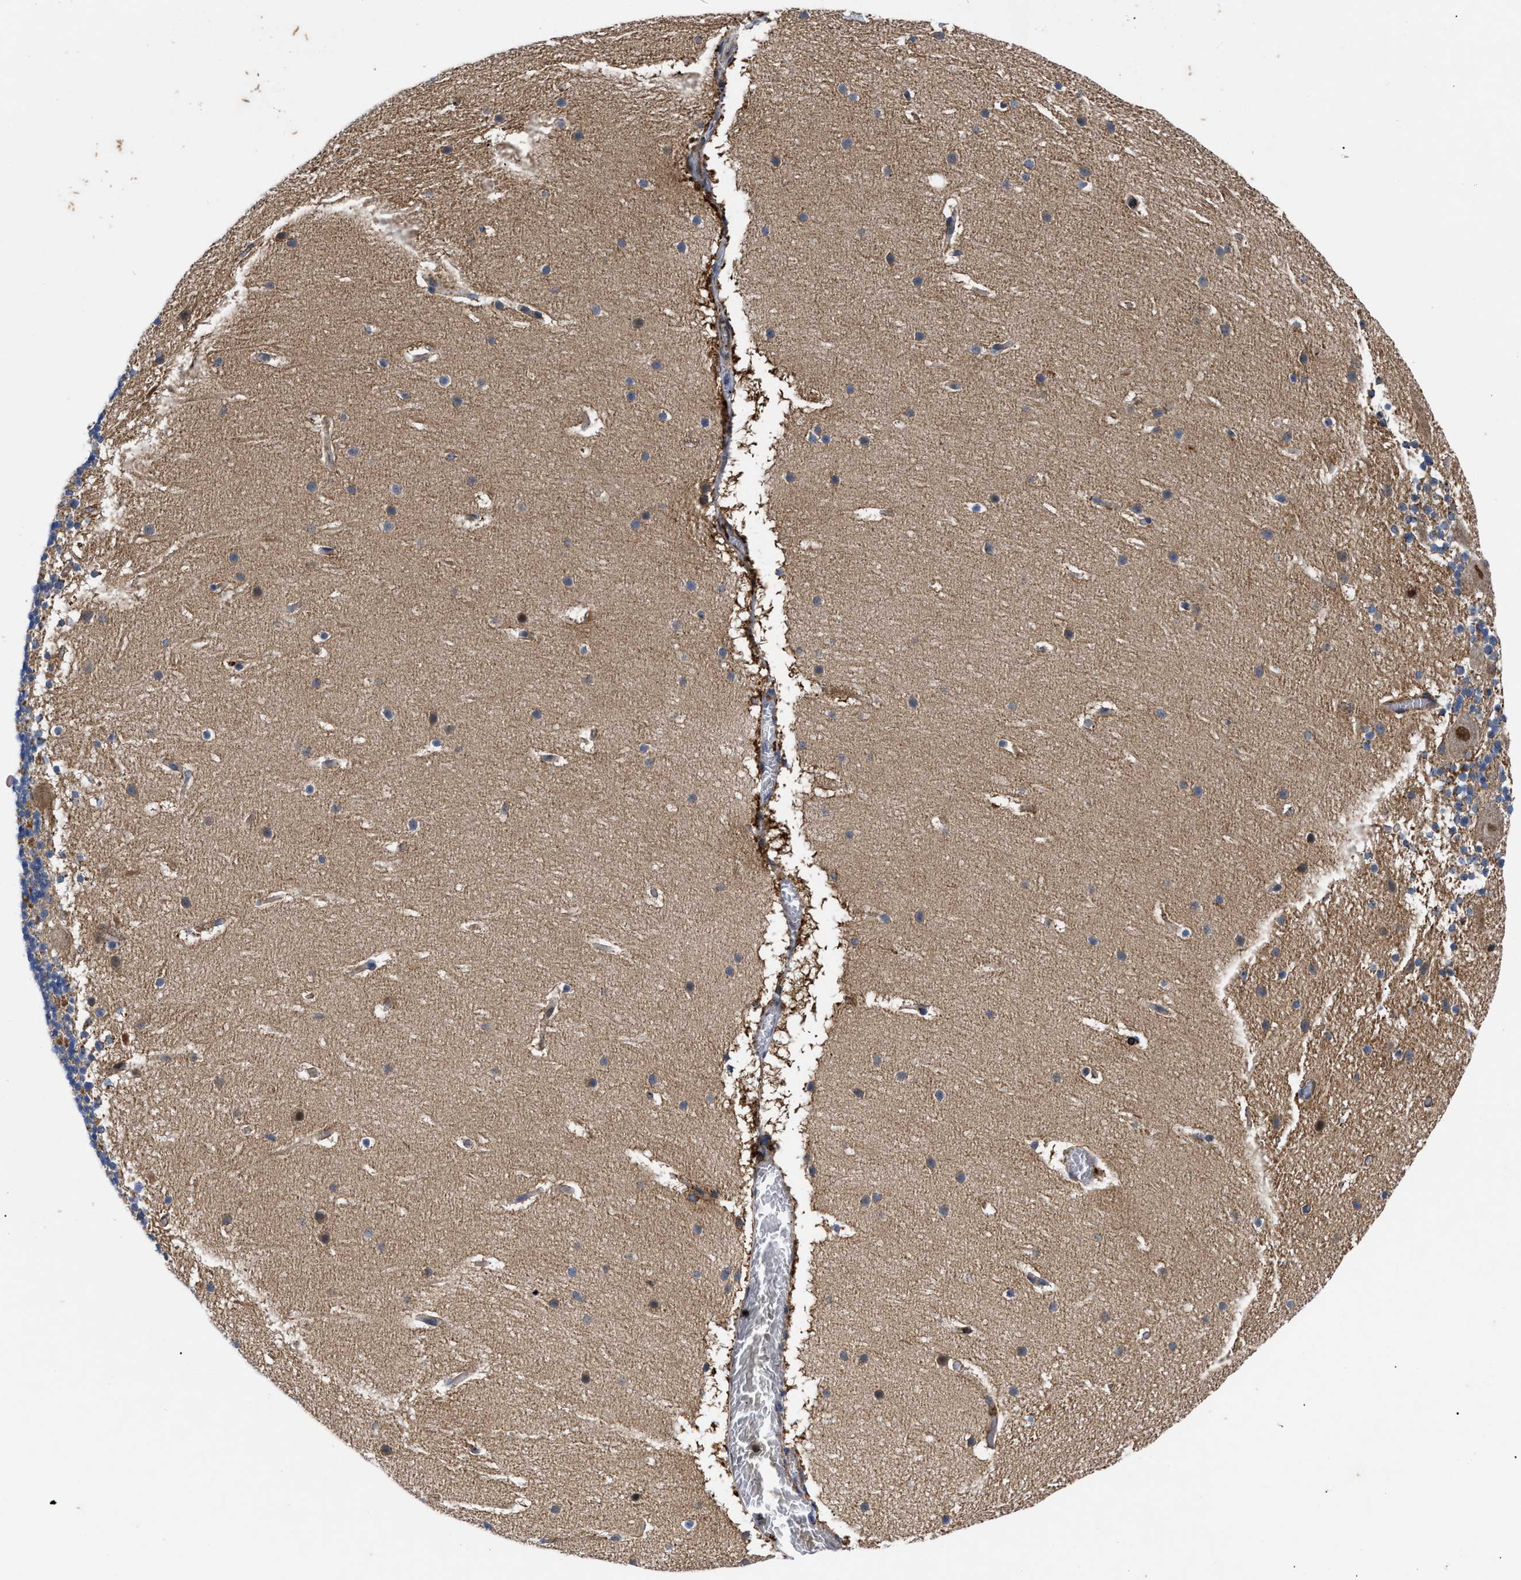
{"staining": {"intensity": "moderate", "quantity": "25%-75%", "location": "cytoplasmic/membranous"}, "tissue": "cerebellum", "cell_type": "Cells in granular layer", "image_type": "normal", "snomed": [{"axis": "morphology", "description": "Normal tissue, NOS"}, {"axis": "topography", "description": "Cerebellum"}], "caption": "A micrograph of cerebellum stained for a protein demonstrates moderate cytoplasmic/membranous brown staining in cells in granular layer.", "gene": "SPAST", "patient": {"sex": "male", "age": 45}}